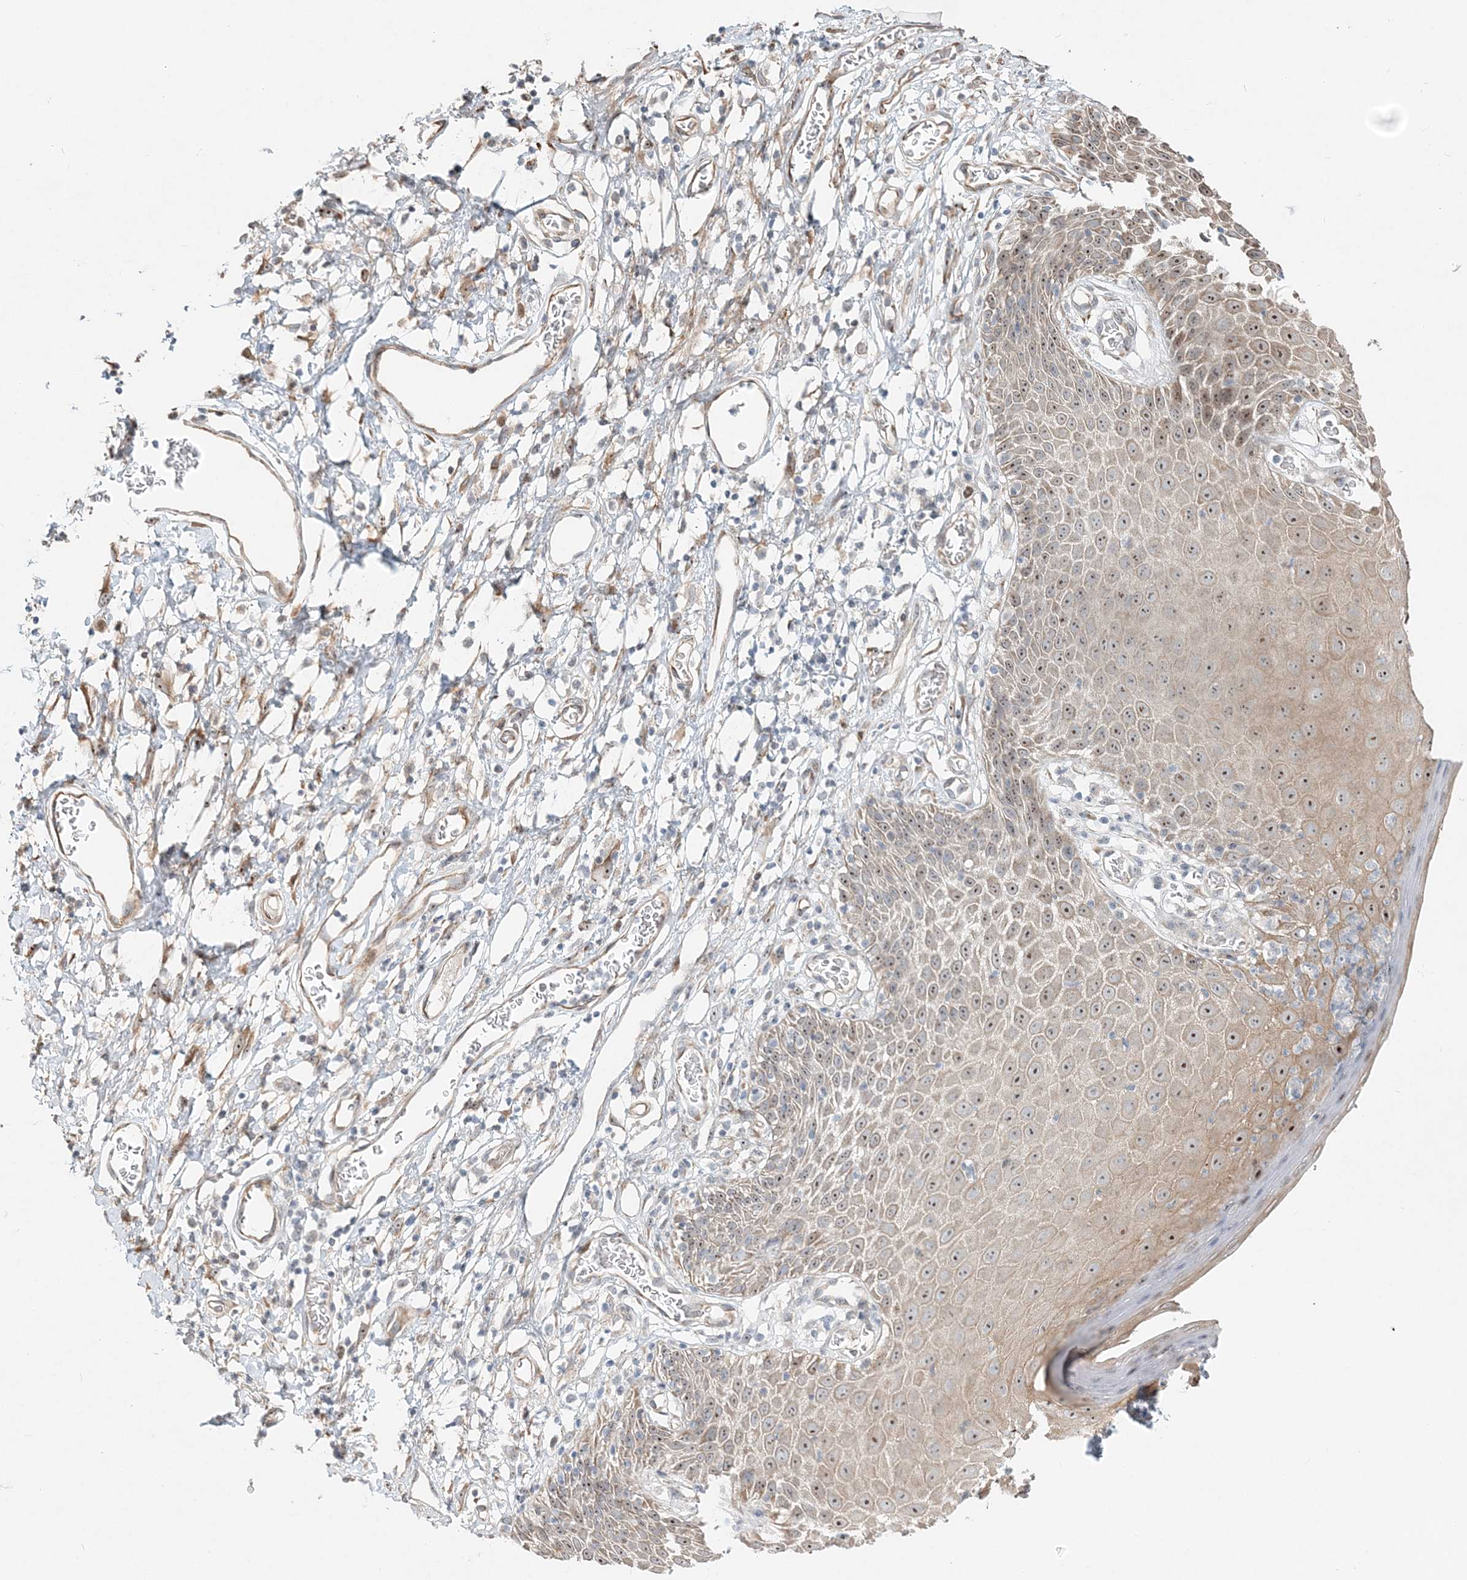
{"staining": {"intensity": "moderate", "quantity": "25%-75%", "location": "cytoplasmic/membranous,nuclear"}, "tissue": "skin", "cell_type": "Epidermal cells", "image_type": "normal", "snomed": [{"axis": "morphology", "description": "Normal tissue, NOS"}, {"axis": "topography", "description": "Vulva"}], "caption": "An IHC micrograph of unremarkable tissue is shown. Protein staining in brown highlights moderate cytoplasmic/membranous,nuclear positivity in skin within epidermal cells.", "gene": "CXXC5", "patient": {"sex": "female", "age": 68}}